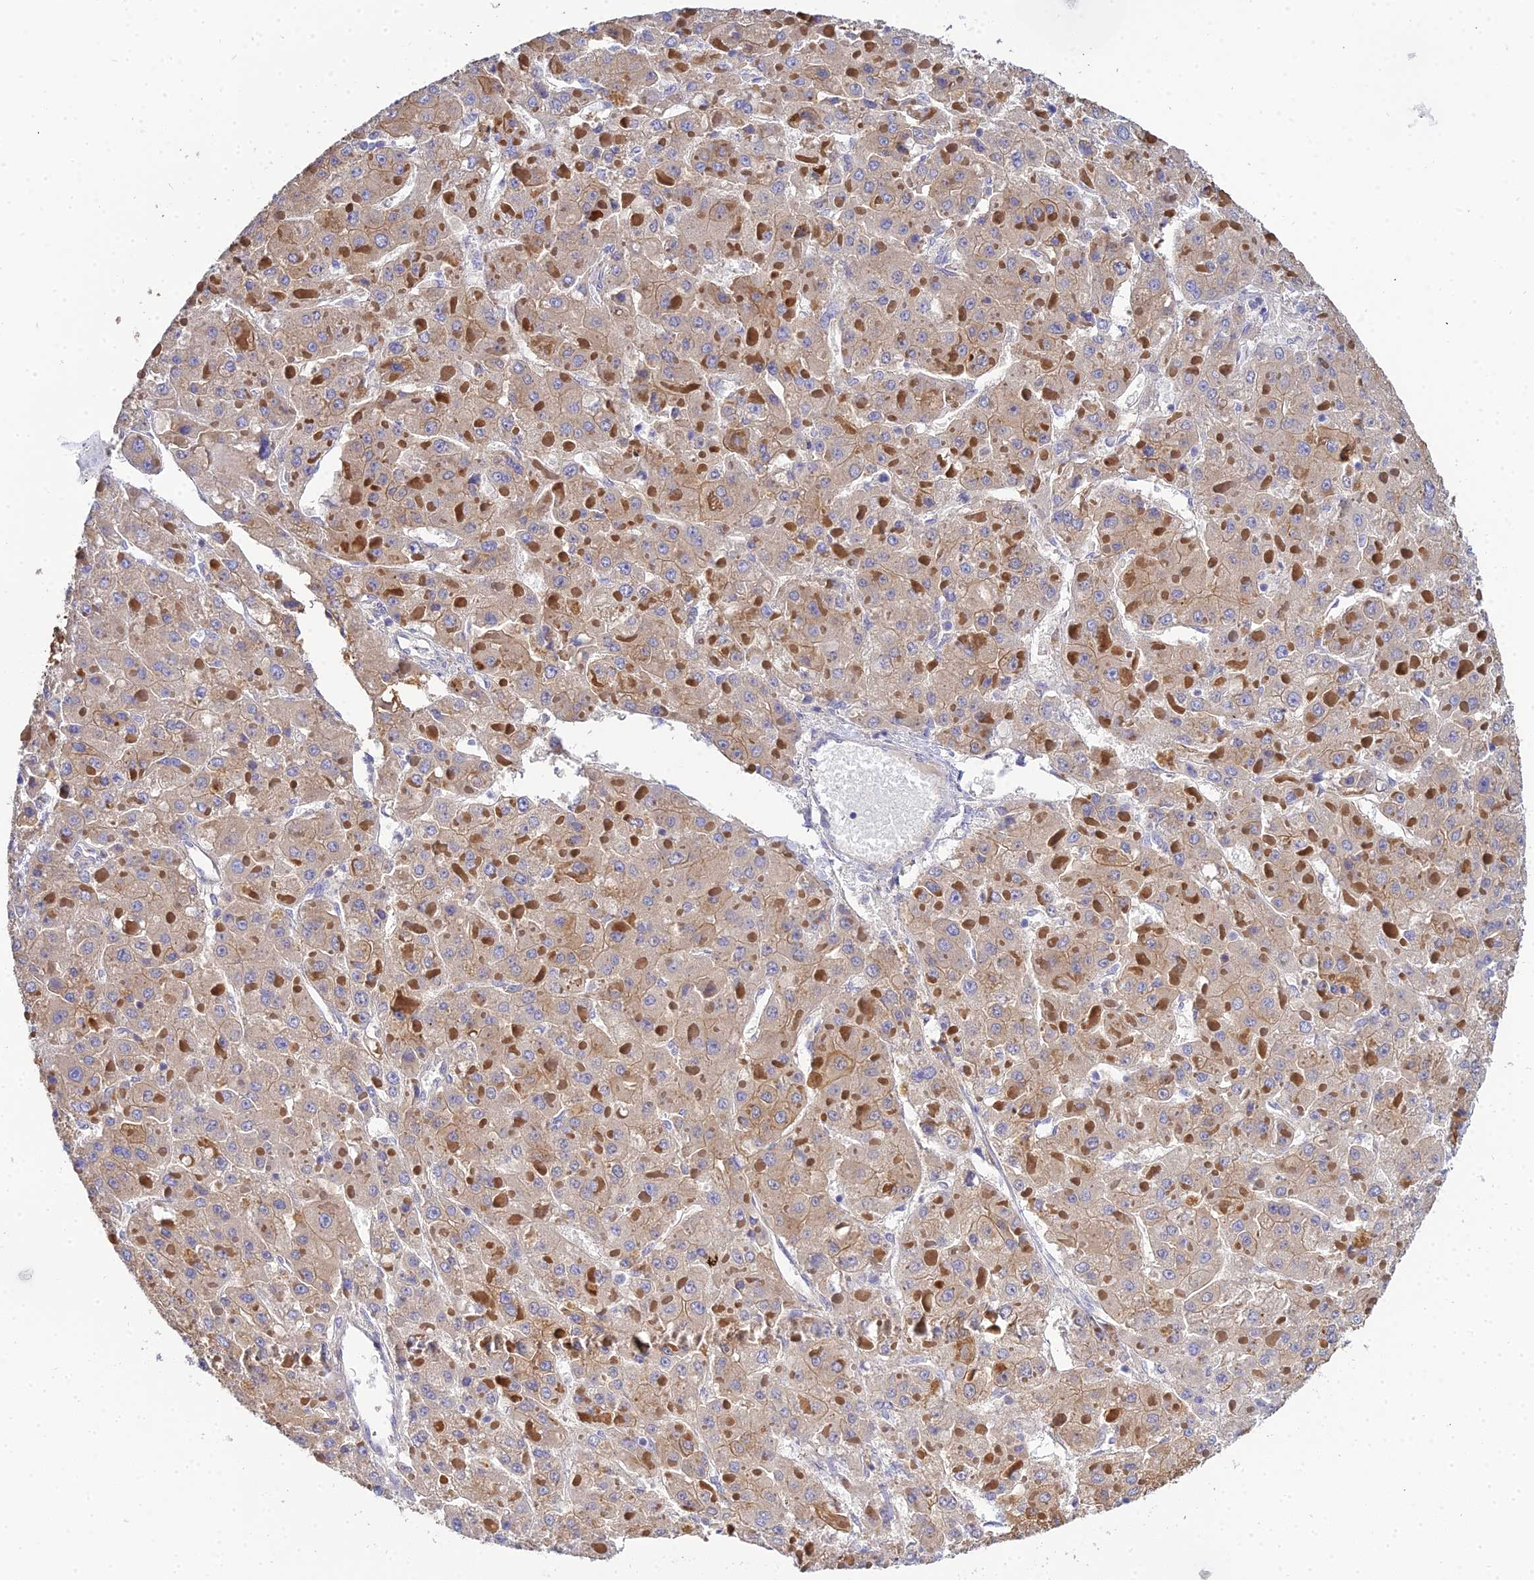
{"staining": {"intensity": "weak", "quantity": ">75%", "location": "cytoplasmic/membranous"}, "tissue": "liver cancer", "cell_type": "Tumor cells", "image_type": "cancer", "snomed": [{"axis": "morphology", "description": "Carcinoma, Hepatocellular, NOS"}, {"axis": "topography", "description": "Liver"}], "caption": "Protein expression analysis of hepatocellular carcinoma (liver) demonstrates weak cytoplasmic/membranous positivity in about >75% of tumor cells.", "gene": "ZXDA", "patient": {"sex": "female", "age": 73}}